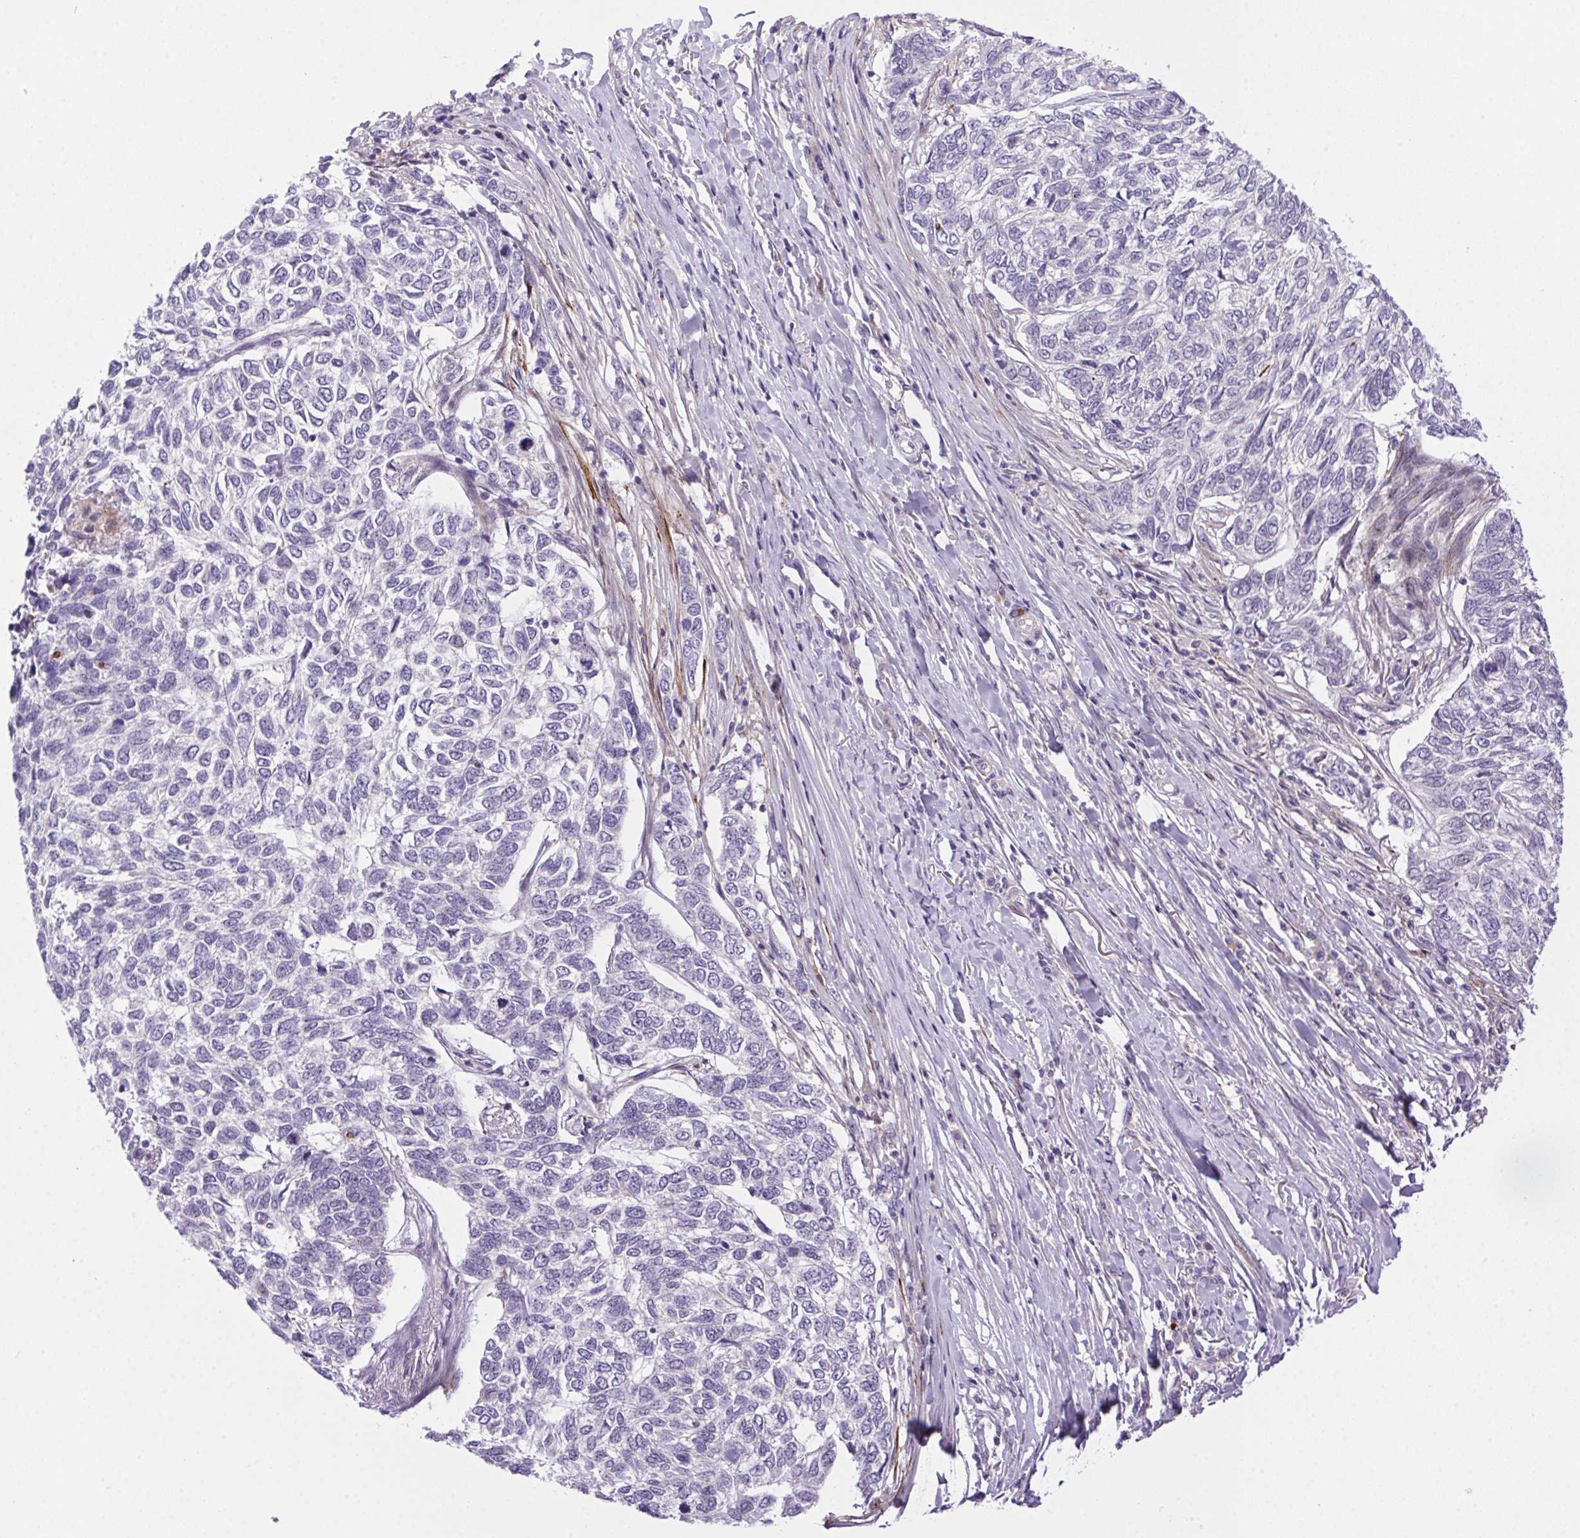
{"staining": {"intensity": "negative", "quantity": "none", "location": "none"}, "tissue": "skin cancer", "cell_type": "Tumor cells", "image_type": "cancer", "snomed": [{"axis": "morphology", "description": "Basal cell carcinoma"}, {"axis": "topography", "description": "Skin"}], "caption": "Human skin basal cell carcinoma stained for a protein using IHC displays no positivity in tumor cells.", "gene": "LRRTM1", "patient": {"sex": "female", "age": 65}}